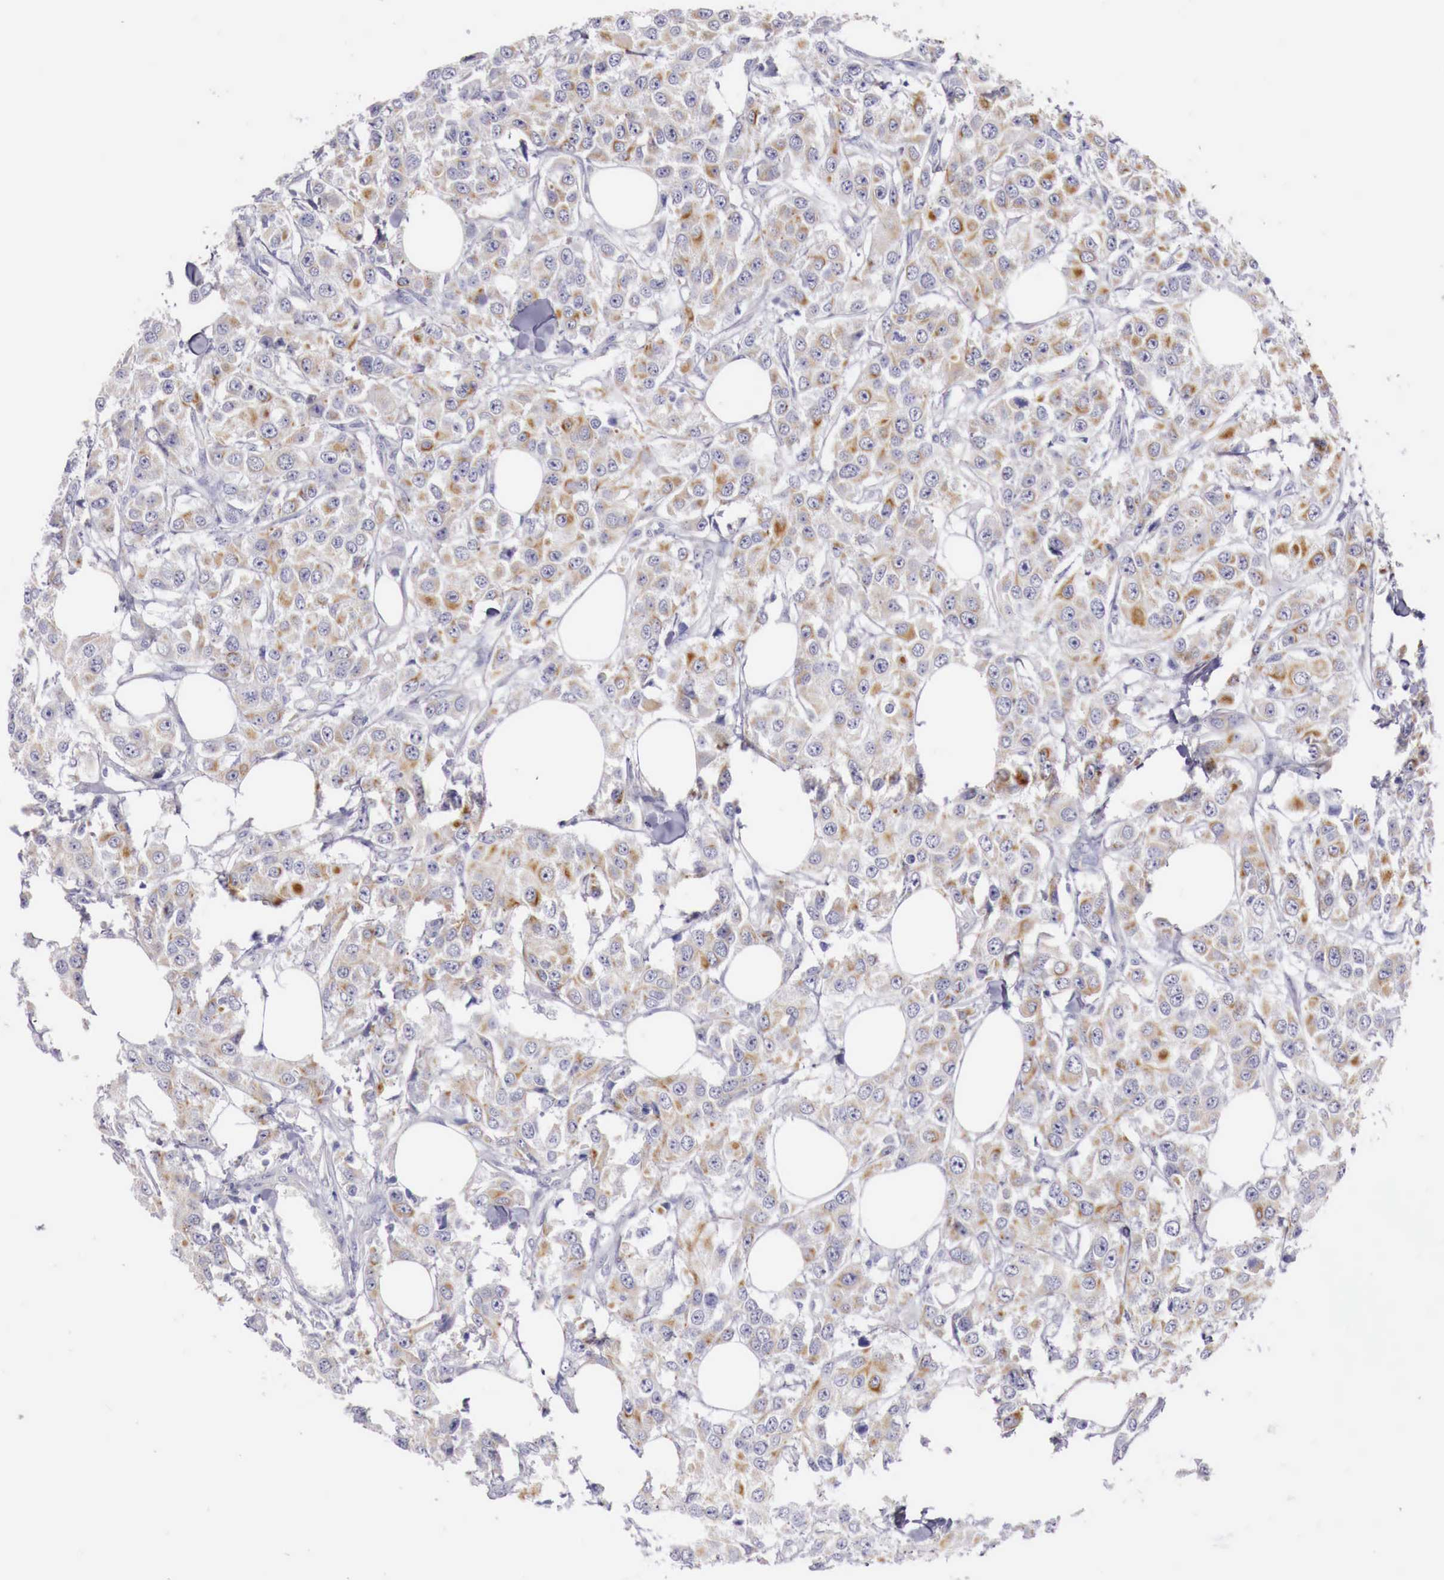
{"staining": {"intensity": "moderate", "quantity": "25%-75%", "location": "cytoplasmic/membranous"}, "tissue": "breast cancer", "cell_type": "Tumor cells", "image_type": "cancer", "snomed": [{"axis": "morphology", "description": "Duct carcinoma"}, {"axis": "topography", "description": "Breast"}], "caption": "Brown immunohistochemical staining in breast infiltrating ductal carcinoma demonstrates moderate cytoplasmic/membranous staining in approximately 25%-75% of tumor cells.", "gene": "NREP", "patient": {"sex": "female", "age": 58}}